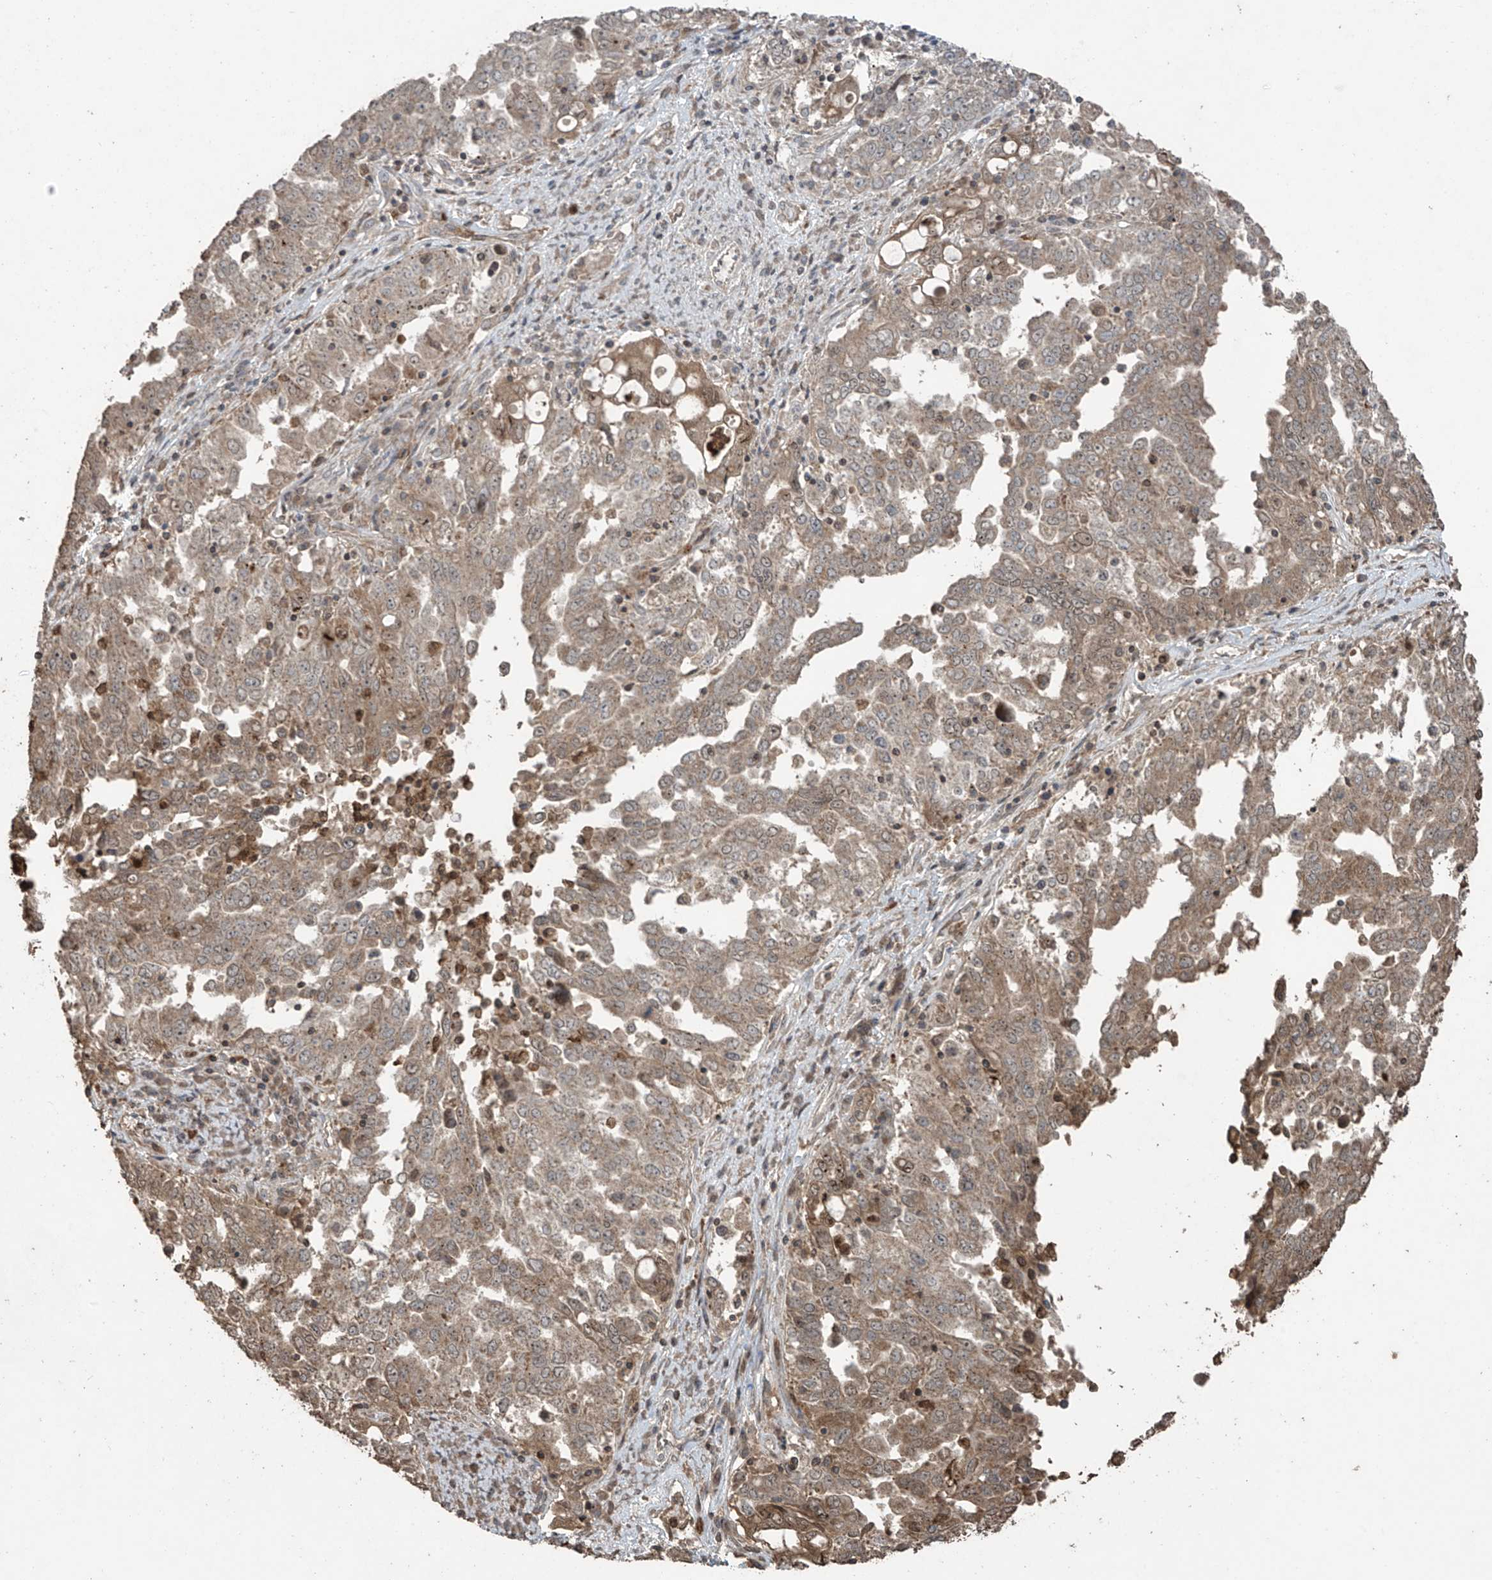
{"staining": {"intensity": "moderate", "quantity": "25%-75%", "location": "cytoplasmic/membranous"}, "tissue": "ovarian cancer", "cell_type": "Tumor cells", "image_type": "cancer", "snomed": [{"axis": "morphology", "description": "Carcinoma, endometroid"}, {"axis": "topography", "description": "Ovary"}], "caption": "Immunohistochemistry (IHC) histopathology image of neoplastic tissue: human endometroid carcinoma (ovarian) stained using immunohistochemistry (IHC) reveals medium levels of moderate protein expression localized specifically in the cytoplasmic/membranous of tumor cells, appearing as a cytoplasmic/membranous brown color.", "gene": "PGPEP1", "patient": {"sex": "female", "age": 62}}